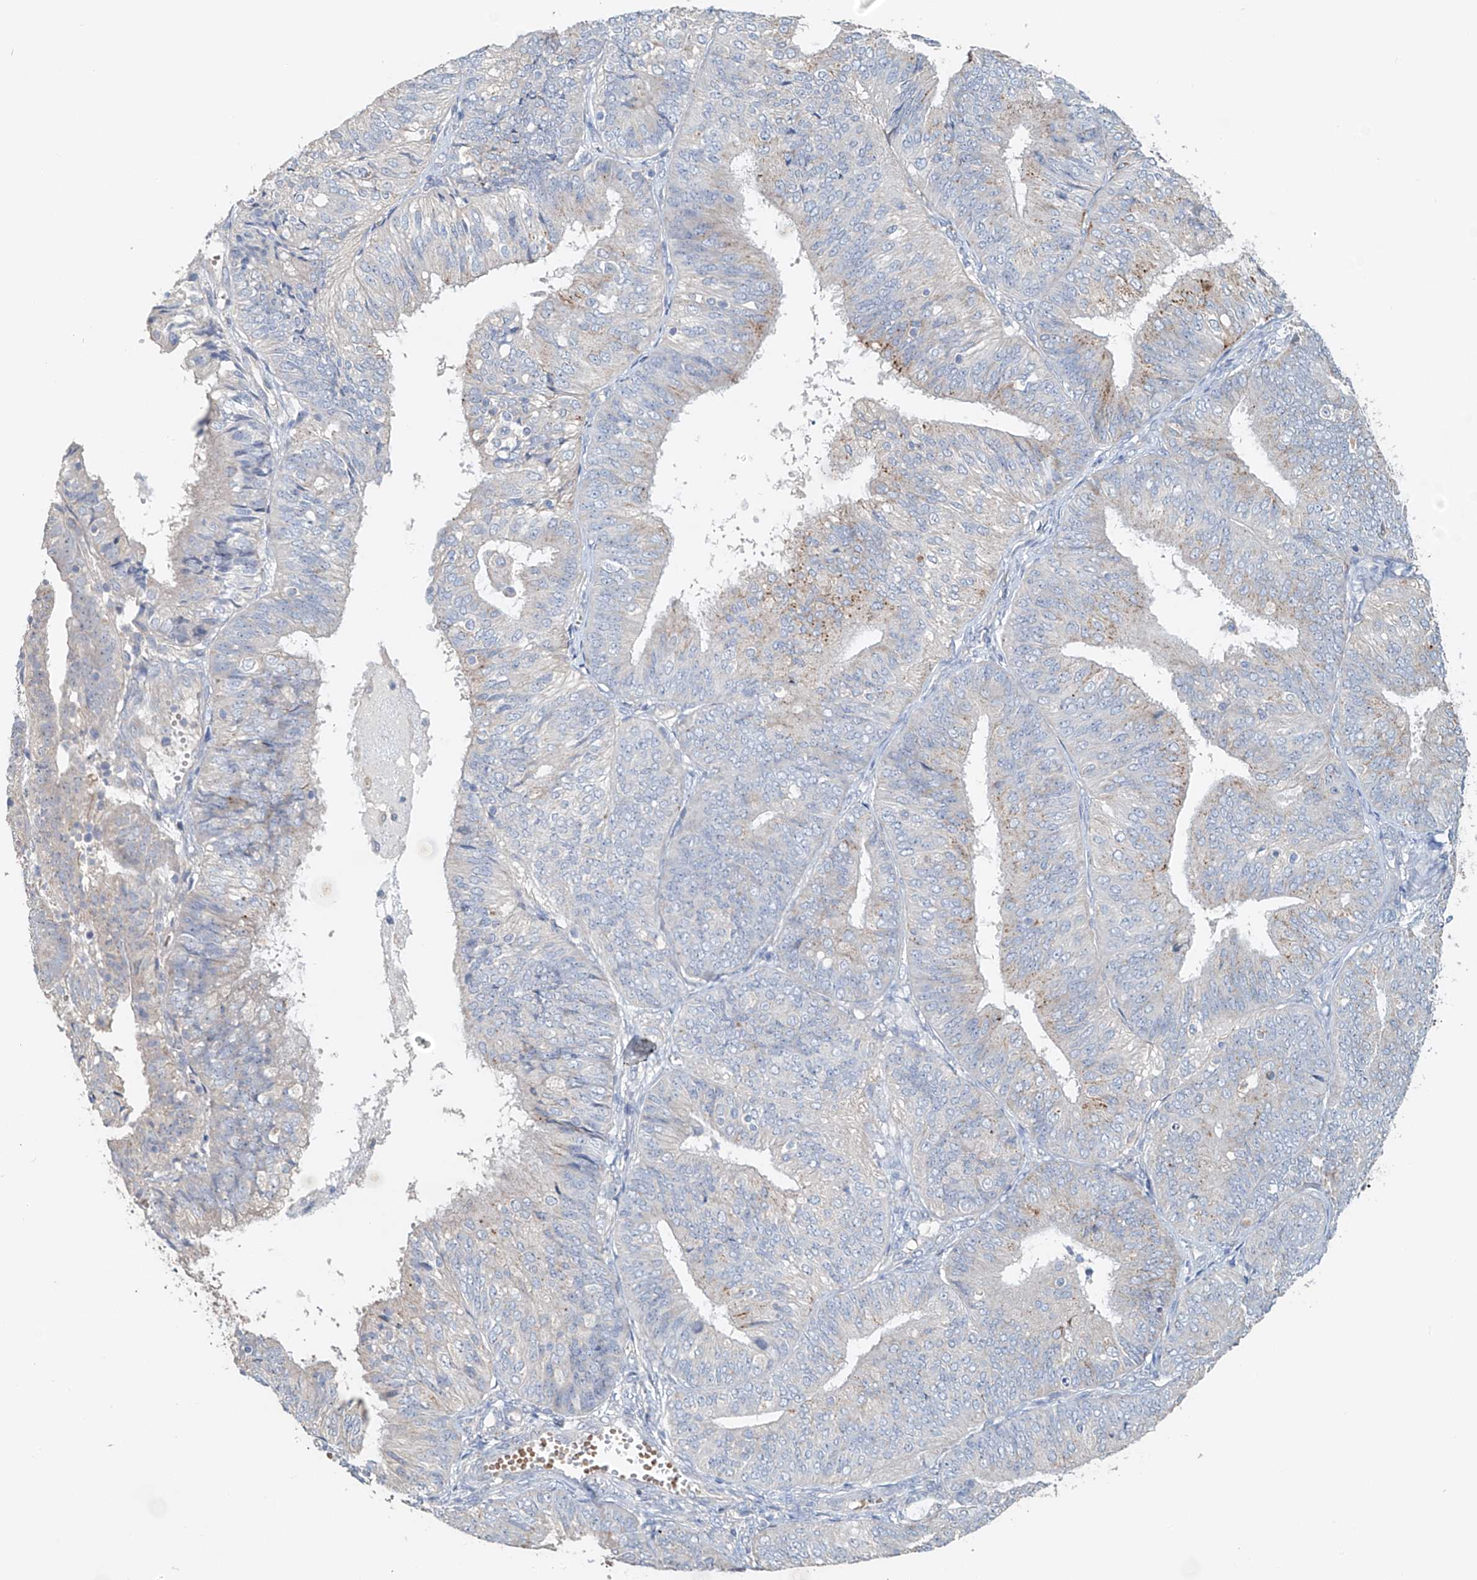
{"staining": {"intensity": "weak", "quantity": "<25%", "location": "cytoplasmic/membranous"}, "tissue": "endometrial cancer", "cell_type": "Tumor cells", "image_type": "cancer", "snomed": [{"axis": "morphology", "description": "Adenocarcinoma, NOS"}, {"axis": "topography", "description": "Endometrium"}], "caption": "This is an immunohistochemistry (IHC) histopathology image of human endometrial cancer (adenocarcinoma). There is no positivity in tumor cells.", "gene": "TRIM47", "patient": {"sex": "female", "age": 58}}